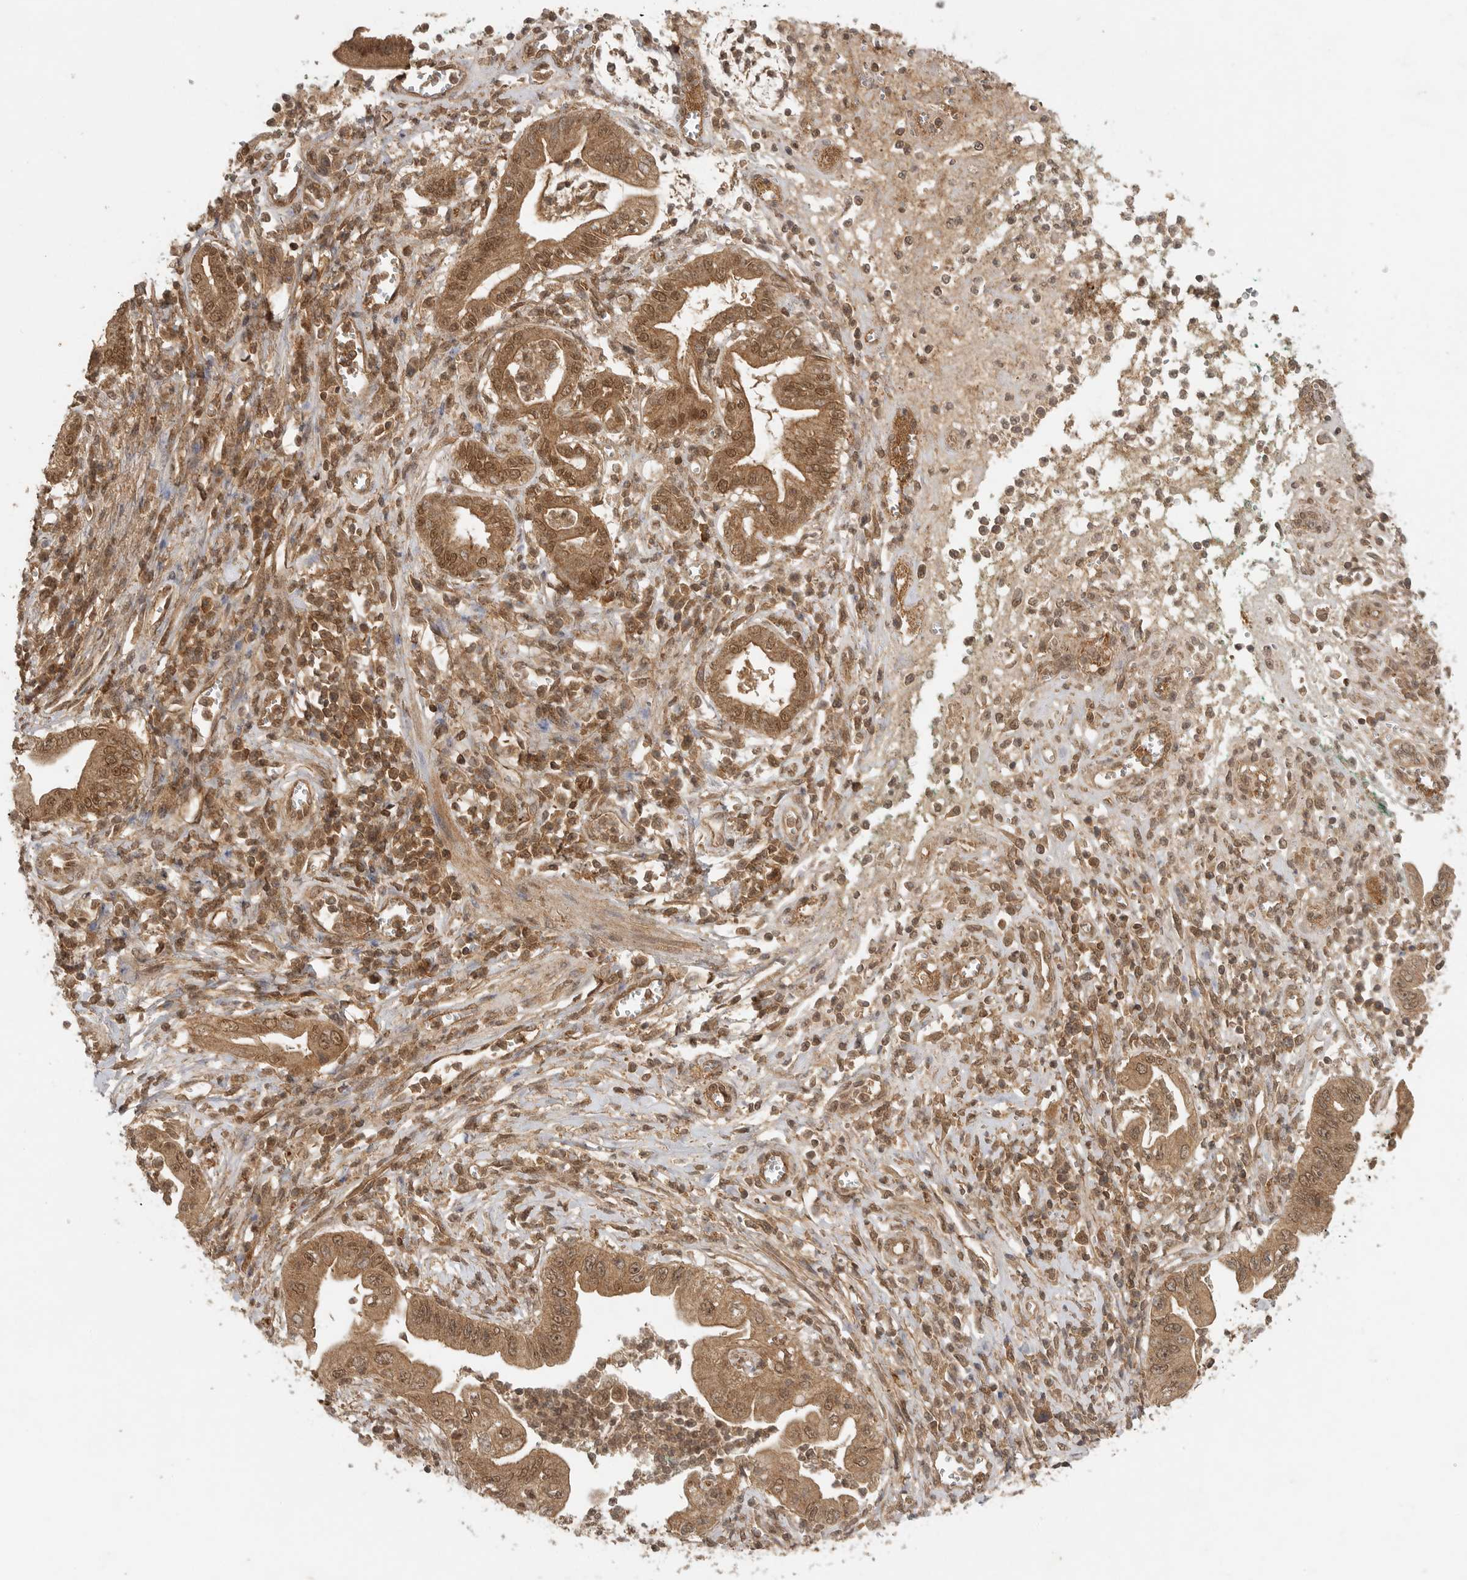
{"staining": {"intensity": "moderate", "quantity": ">75%", "location": "cytoplasmic/membranous,nuclear"}, "tissue": "pancreatic cancer", "cell_type": "Tumor cells", "image_type": "cancer", "snomed": [{"axis": "morphology", "description": "Adenocarcinoma, NOS"}, {"axis": "topography", "description": "Pancreas"}], "caption": "This is an image of IHC staining of pancreatic adenocarcinoma, which shows moderate expression in the cytoplasmic/membranous and nuclear of tumor cells.", "gene": "ICOSLG", "patient": {"sex": "male", "age": 78}}